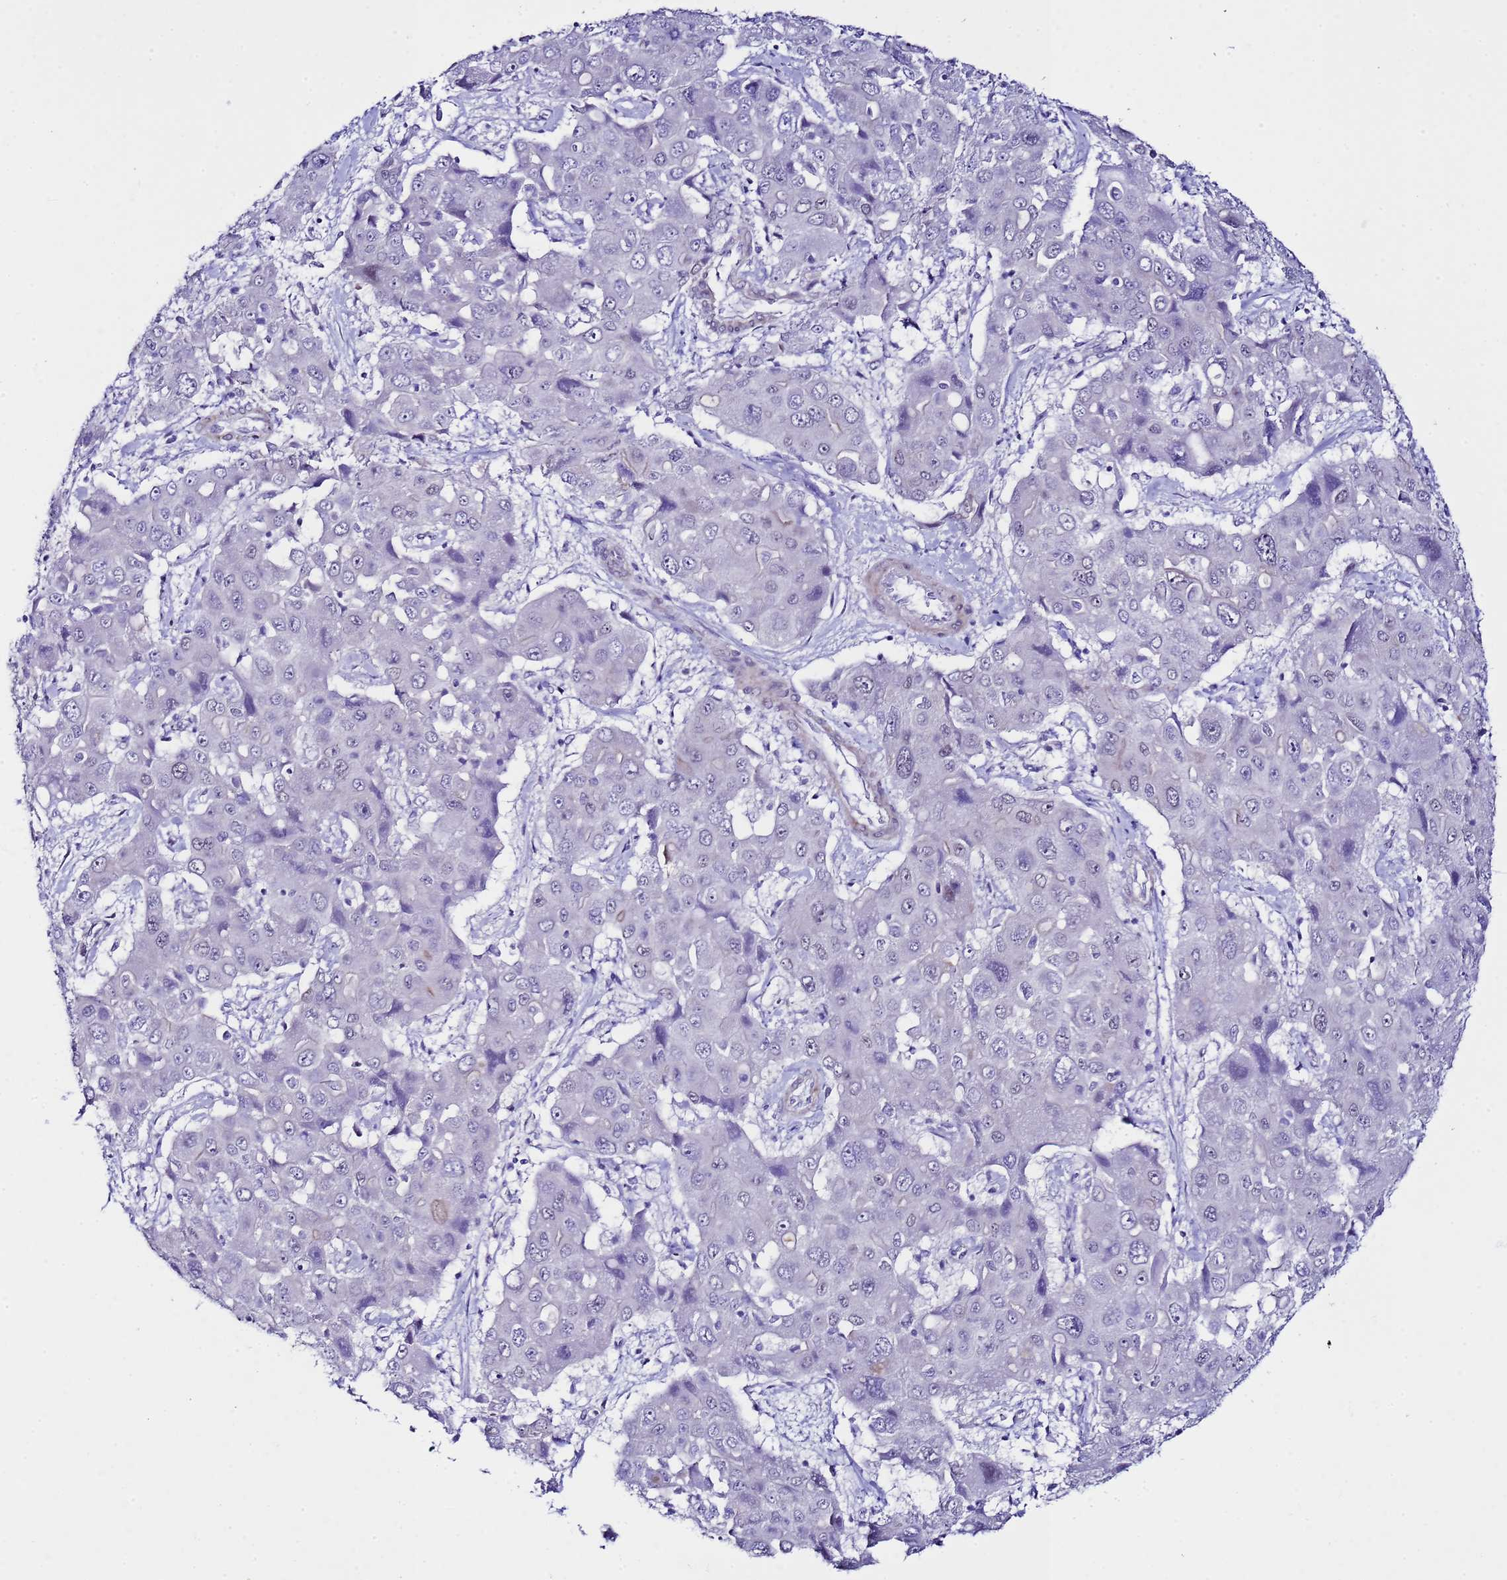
{"staining": {"intensity": "negative", "quantity": "none", "location": "none"}, "tissue": "liver cancer", "cell_type": "Tumor cells", "image_type": "cancer", "snomed": [{"axis": "morphology", "description": "Cholangiocarcinoma"}, {"axis": "topography", "description": "Liver"}], "caption": "This is a histopathology image of immunohistochemistry (IHC) staining of liver cancer (cholangiocarcinoma), which shows no positivity in tumor cells.", "gene": "BCL7A", "patient": {"sex": "male", "age": 67}}